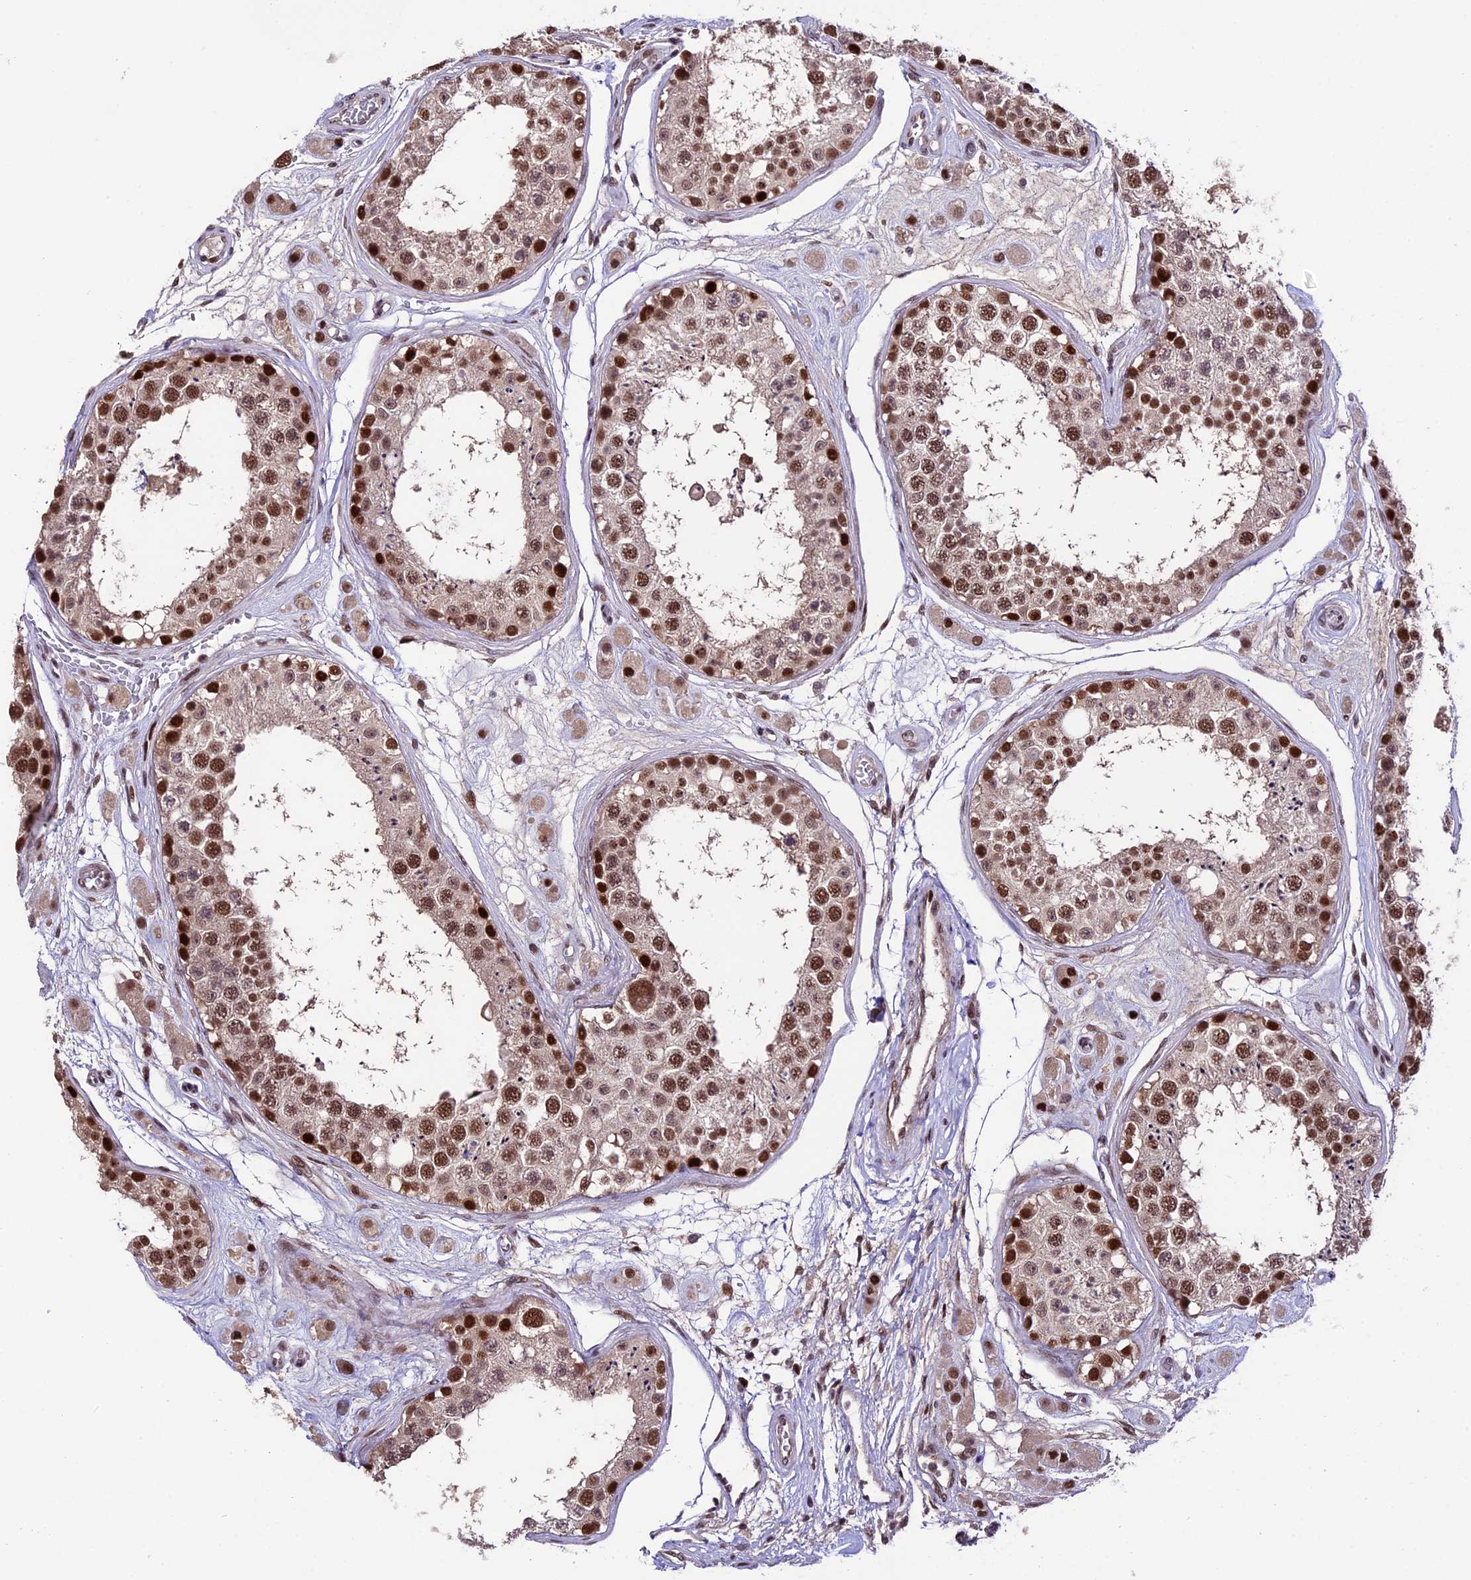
{"staining": {"intensity": "strong", "quantity": ">75%", "location": "nuclear"}, "tissue": "testis", "cell_type": "Cells in seminiferous ducts", "image_type": "normal", "snomed": [{"axis": "morphology", "description": "Normal tissue, NOS"}, {"axis": "topography", "description": "Testis"}], "caption": "High-power microscopy captured an immunohistochemistry (IHC) micrograph of unremarkable testis, revealing strong nuclear staining in about >75% of cells in seminiferous ducts. (DAB IHC with brightfield microscopy, high magnification).", "gene": "TCP11L2", "patient": {"sex": "male", "age": 25}}